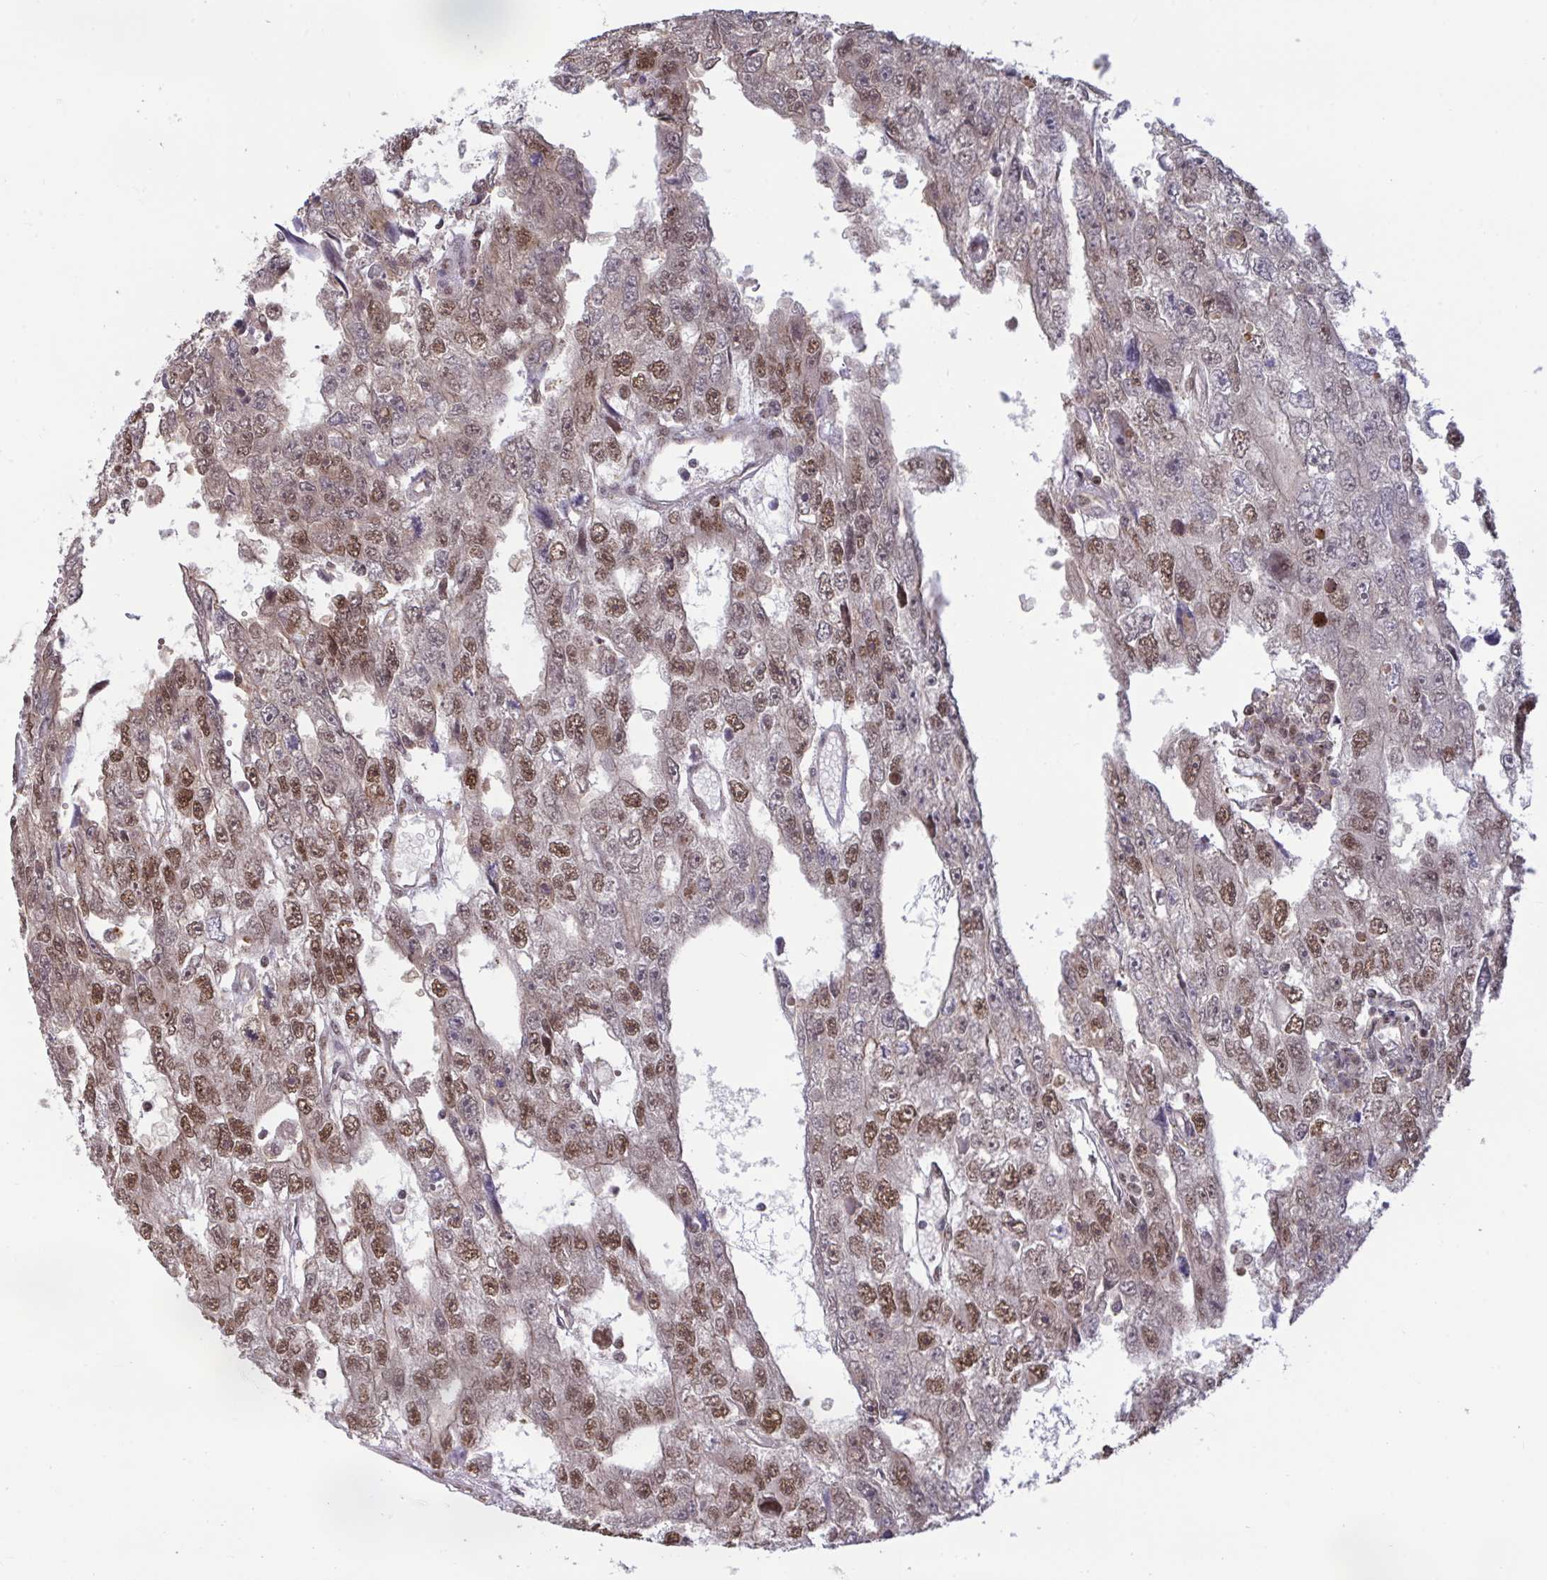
{"staining": {"intensity": "moderate", "quantity": ">75%", "location": "nuclear"}, "tissue": "testis cancer", "cell_type": "Tumor cells", "image_type": "cancer", "snomed": [{"axis": "morphology", "description": "Carcinoma, Embryonal, NOS"}, {"axis": "topography", "description": "Testis"}], "caption": "This is a histology image of immunohistochemistry staining of testis embryonal carcinoma, which shows moderate positivity in the nuclear of tumor cells.", "gene": "PUF60", "patient": {"sex": "male", "age": 20}}